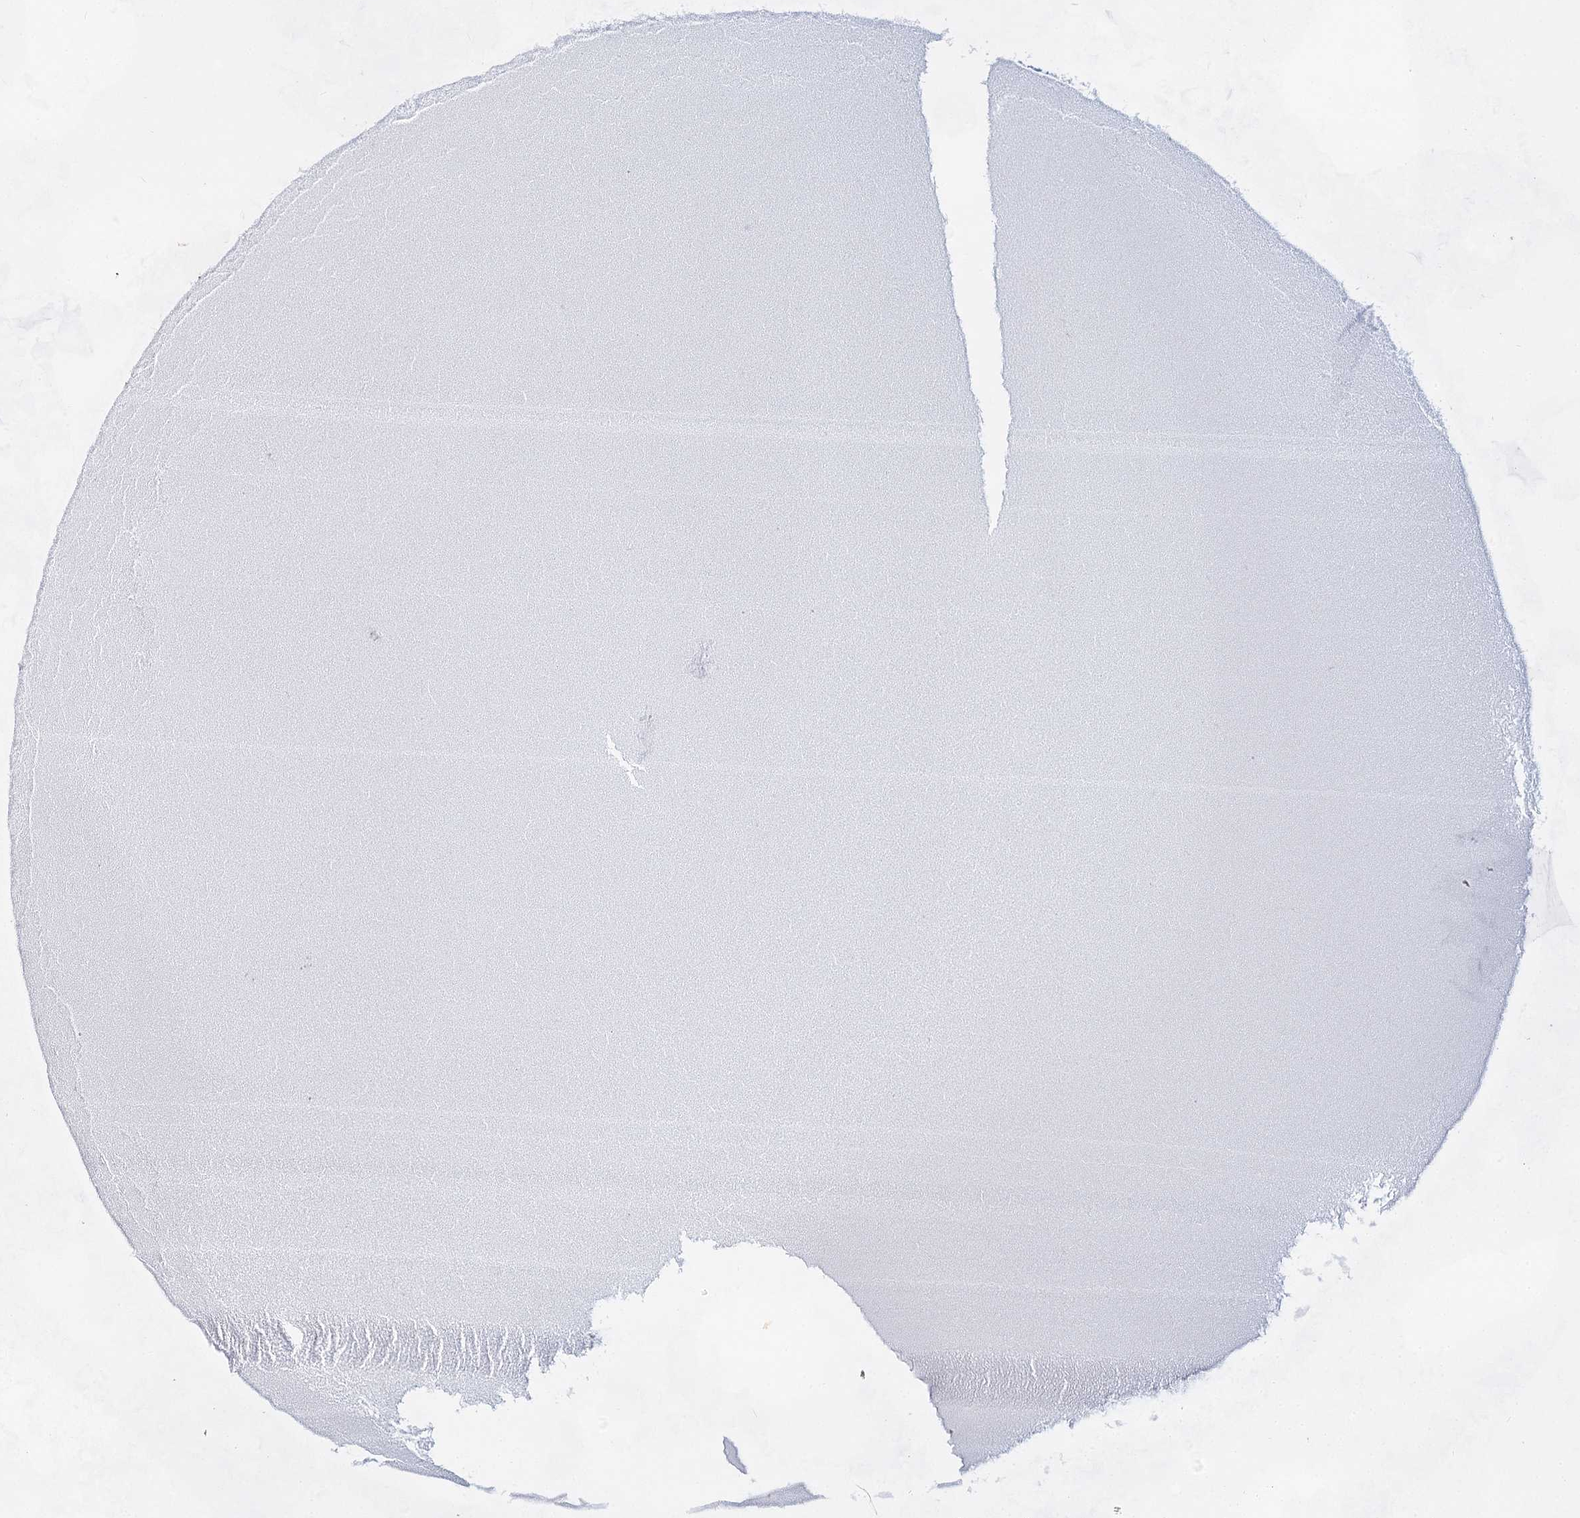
{"staining": {"intensity": "negative", "quantity": "none", "location": "none"}, "tissue": "ovary", "cell_type": "Follicle cells", "image_type": "normal", "snomed": [{"axis": "morphology", "description": "Normal tissue, NOS"}, {"axis": "topography", "description": "Ovary"}], "caption": "Histopathology image shows no protein positivity in follicle cells of normal ovary. The staining was performed using DAB to visualize the protein expression in brown, while the nuclei were stained in blue with hematoxylin (Magnification: 20x).", "gene": "BPHL", "patient": {"sex": "female", "age": 33}}